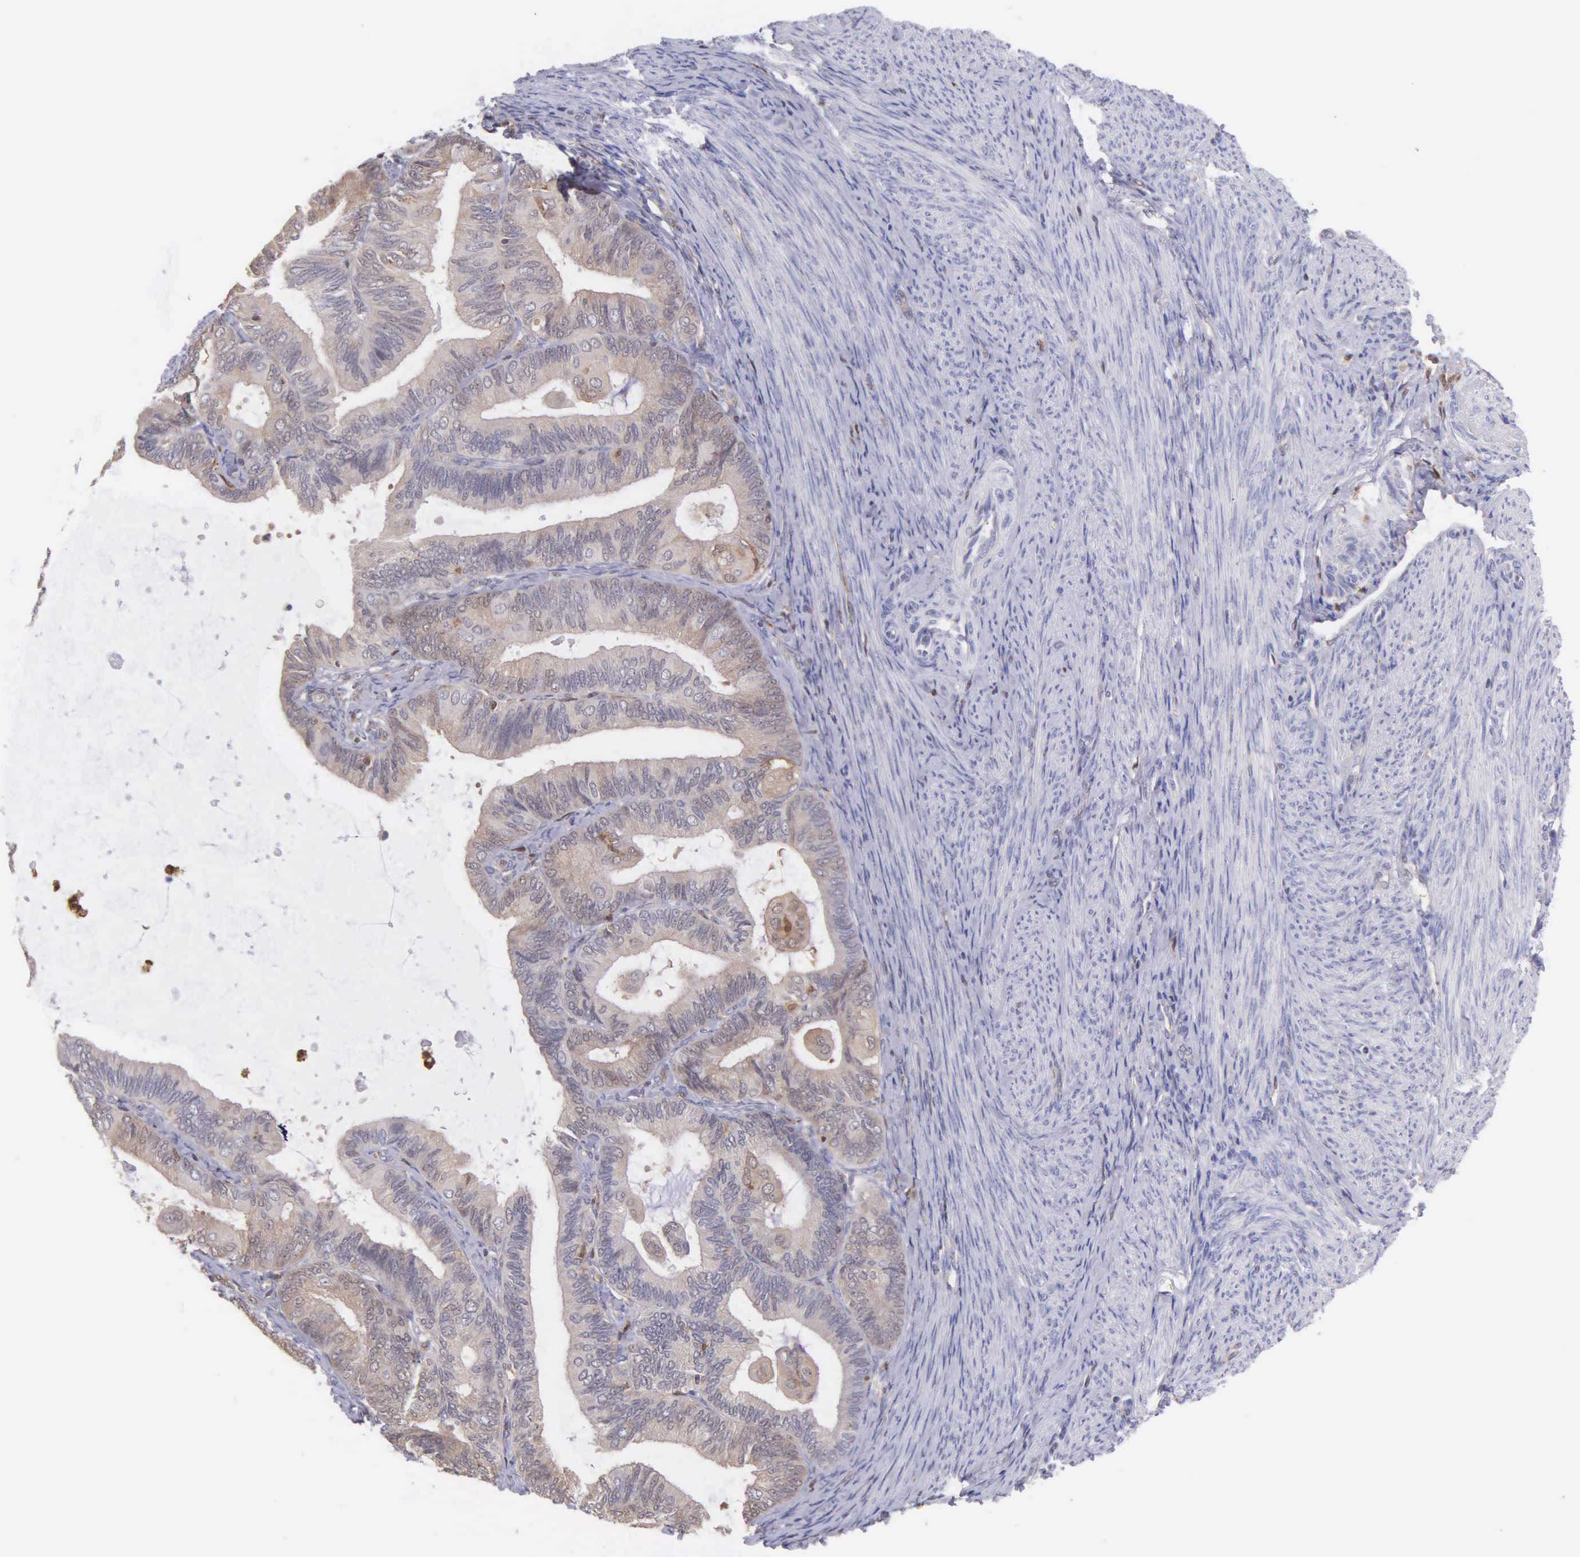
{"staining": {"intensity": "weak", "quantity": ">75%", "location": "cytoplasmic/membranous"}, "tissue": "endometrial cancer", "cell_type": "Tumor cells", "image_type": "cancer", "snomed": [{"axis": "morphology", "description": "Adenocarcinoma, NOS"}, {"axis": "topography", "description": "Endometrium"}], "caption": "Protein expression analysis of human endometrial adenocarcinoma reveals weak cytoplasmic/membranous expression in approximately >75% of tumor cells. (DAB = brown stain, brightfield microscopy at high magnification).", "gene": "BID", "patient": {"sex": "female", "age": 63}}